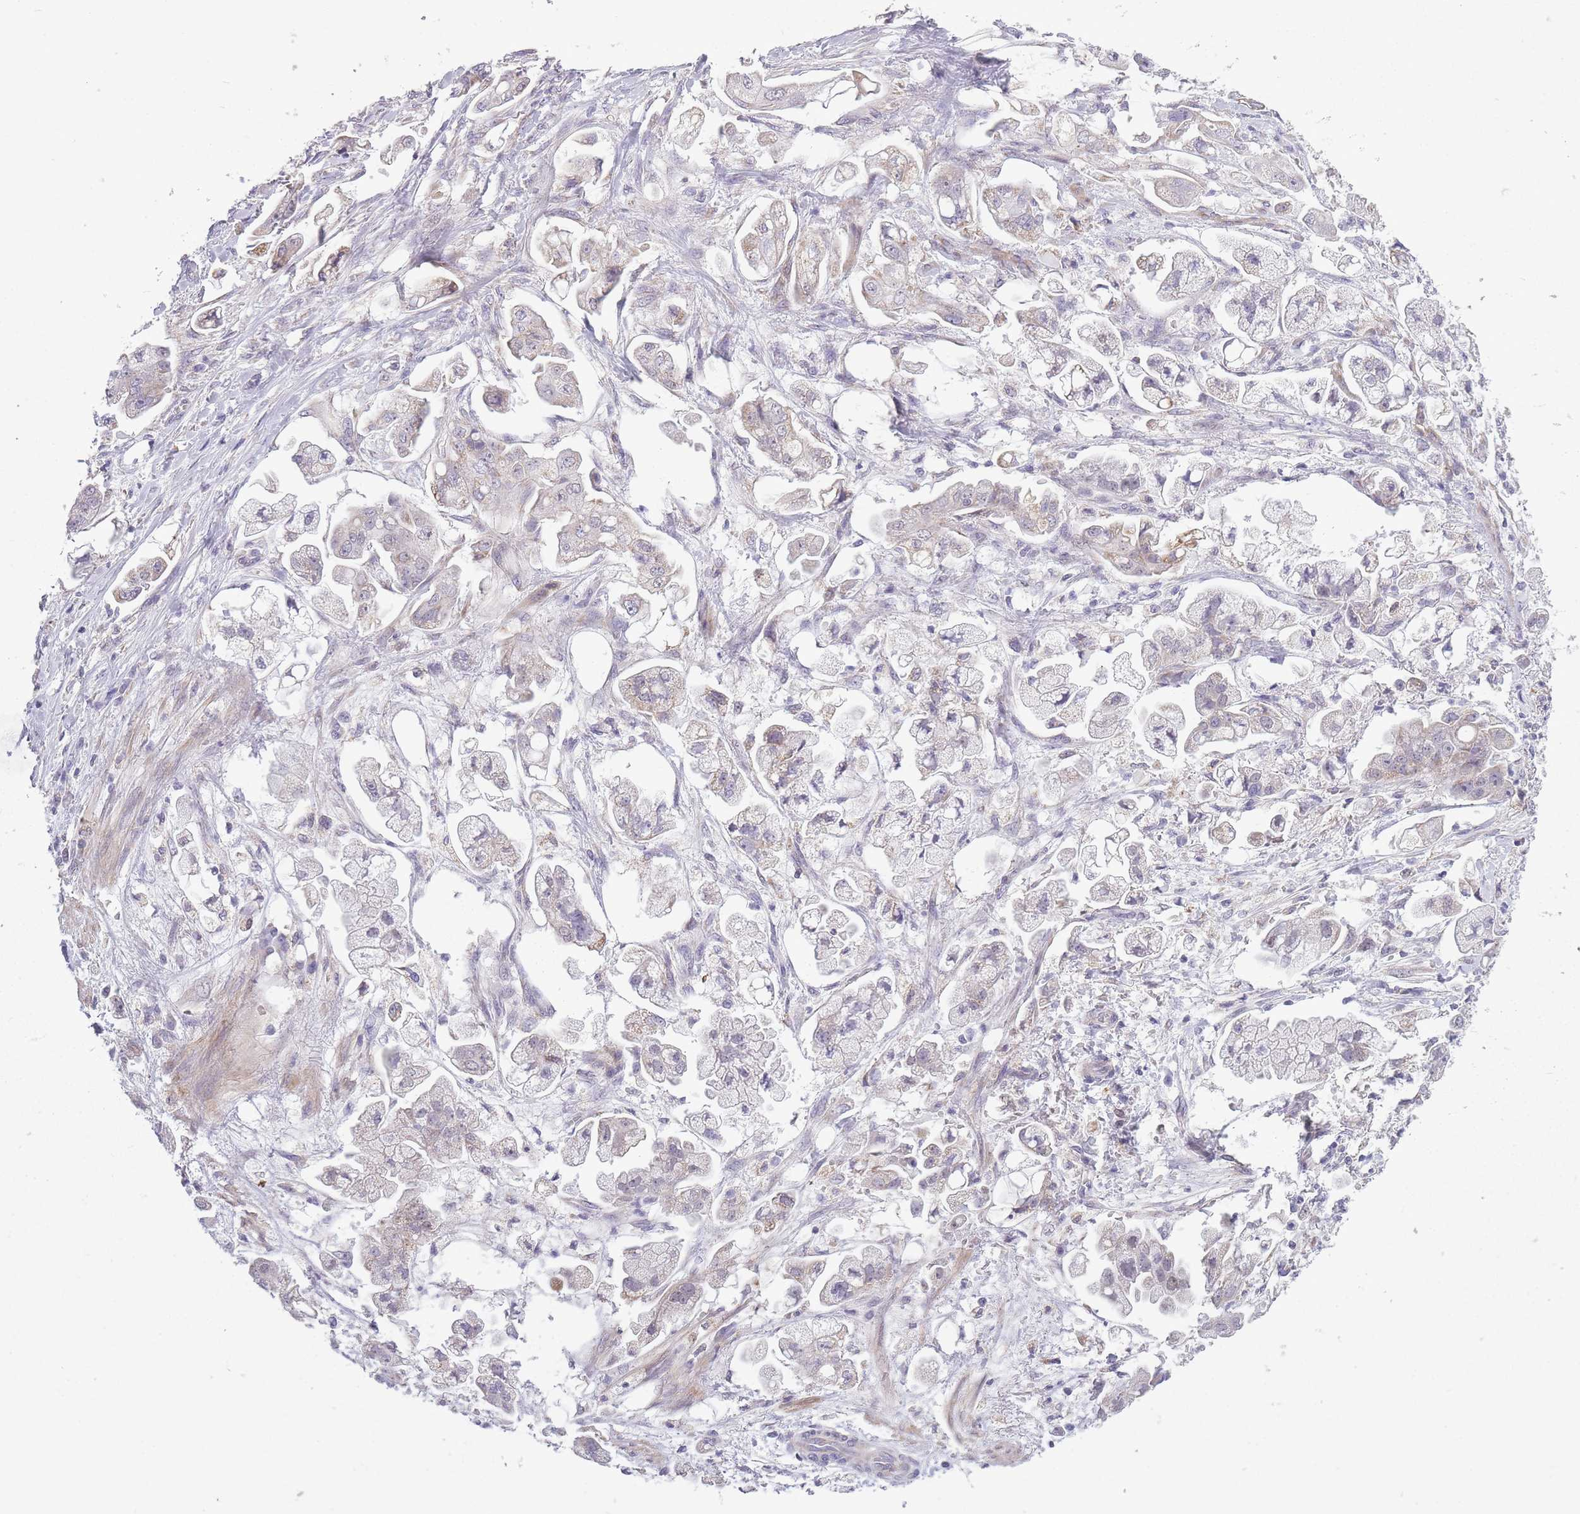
{"staining": {"intensity": "negative", "quantity": "none", "location": "none"}, "tissue": "stomach cancer", "cell_type": "Tumor cells", "image_type": "cancer", "snomed": [{"axis": "morphology", "description": "Adenocarcinoma, NOS"}, {"axis": "topography", "description": "Stomach"}], "caption": "Tumor cells show no significant protein staining in stomach cancer.", "gene": "ZBTB24", "patient": {"sex": "male", "age": 62}}